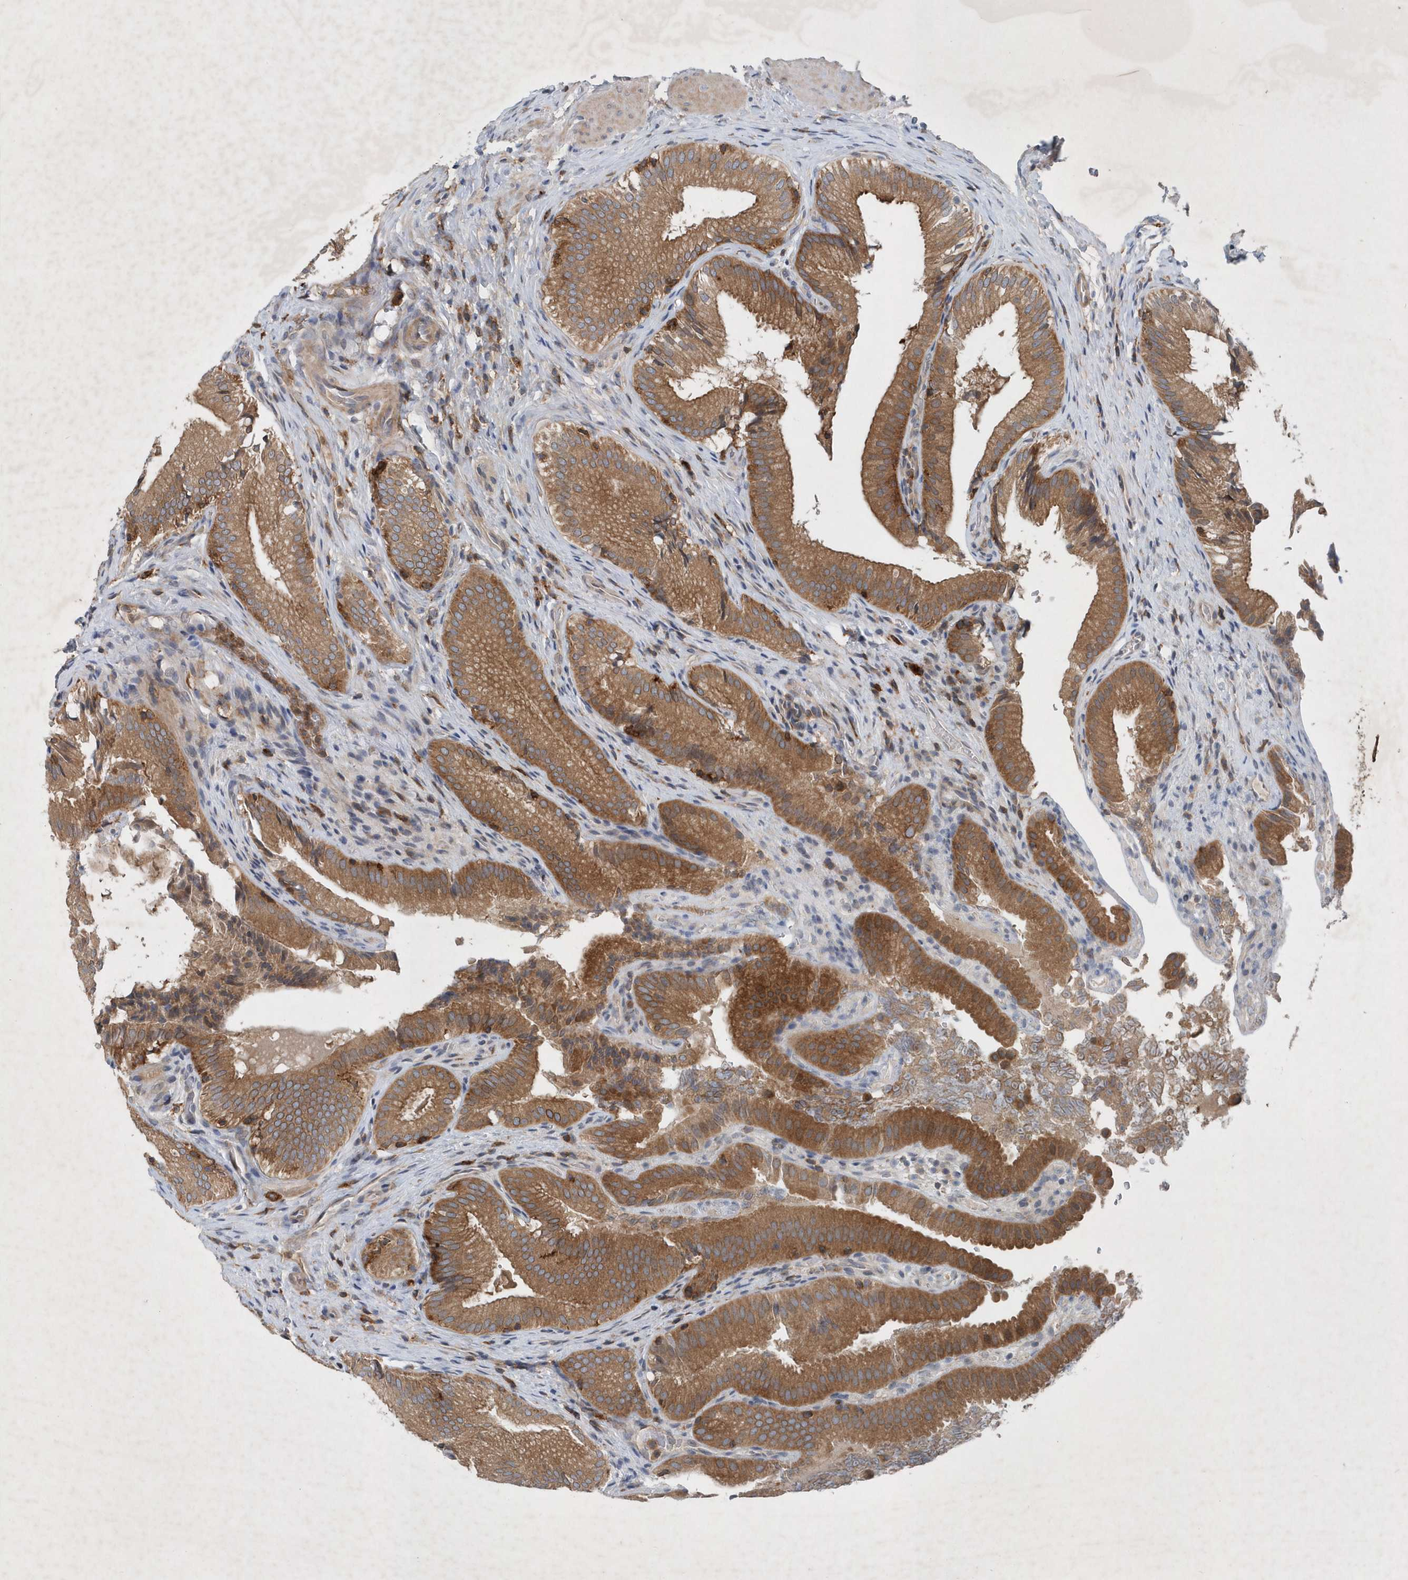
{"staining": {"intensity": "moderate", "quantity": ">75%", "location": "cytoplasmic/membranous"}, "tissue": "gallbladder", "cell_type": "Glandular cells", "image_type": "normal", "snomed": [{"axis": "morphology", "description": "Normal tissue, NOS"}, {"axis": "topography", "description": "Gallbladder"}], "caption": "Gallbladder was stained to show a protein in brown. There is medium levels of moderate cytoplasmic/membranous staining in approximately >75% of glandular cells. Nuclei are stained in blue.", "gene": "P2RY10", "patient": {"sex": "female", "age": 30}}